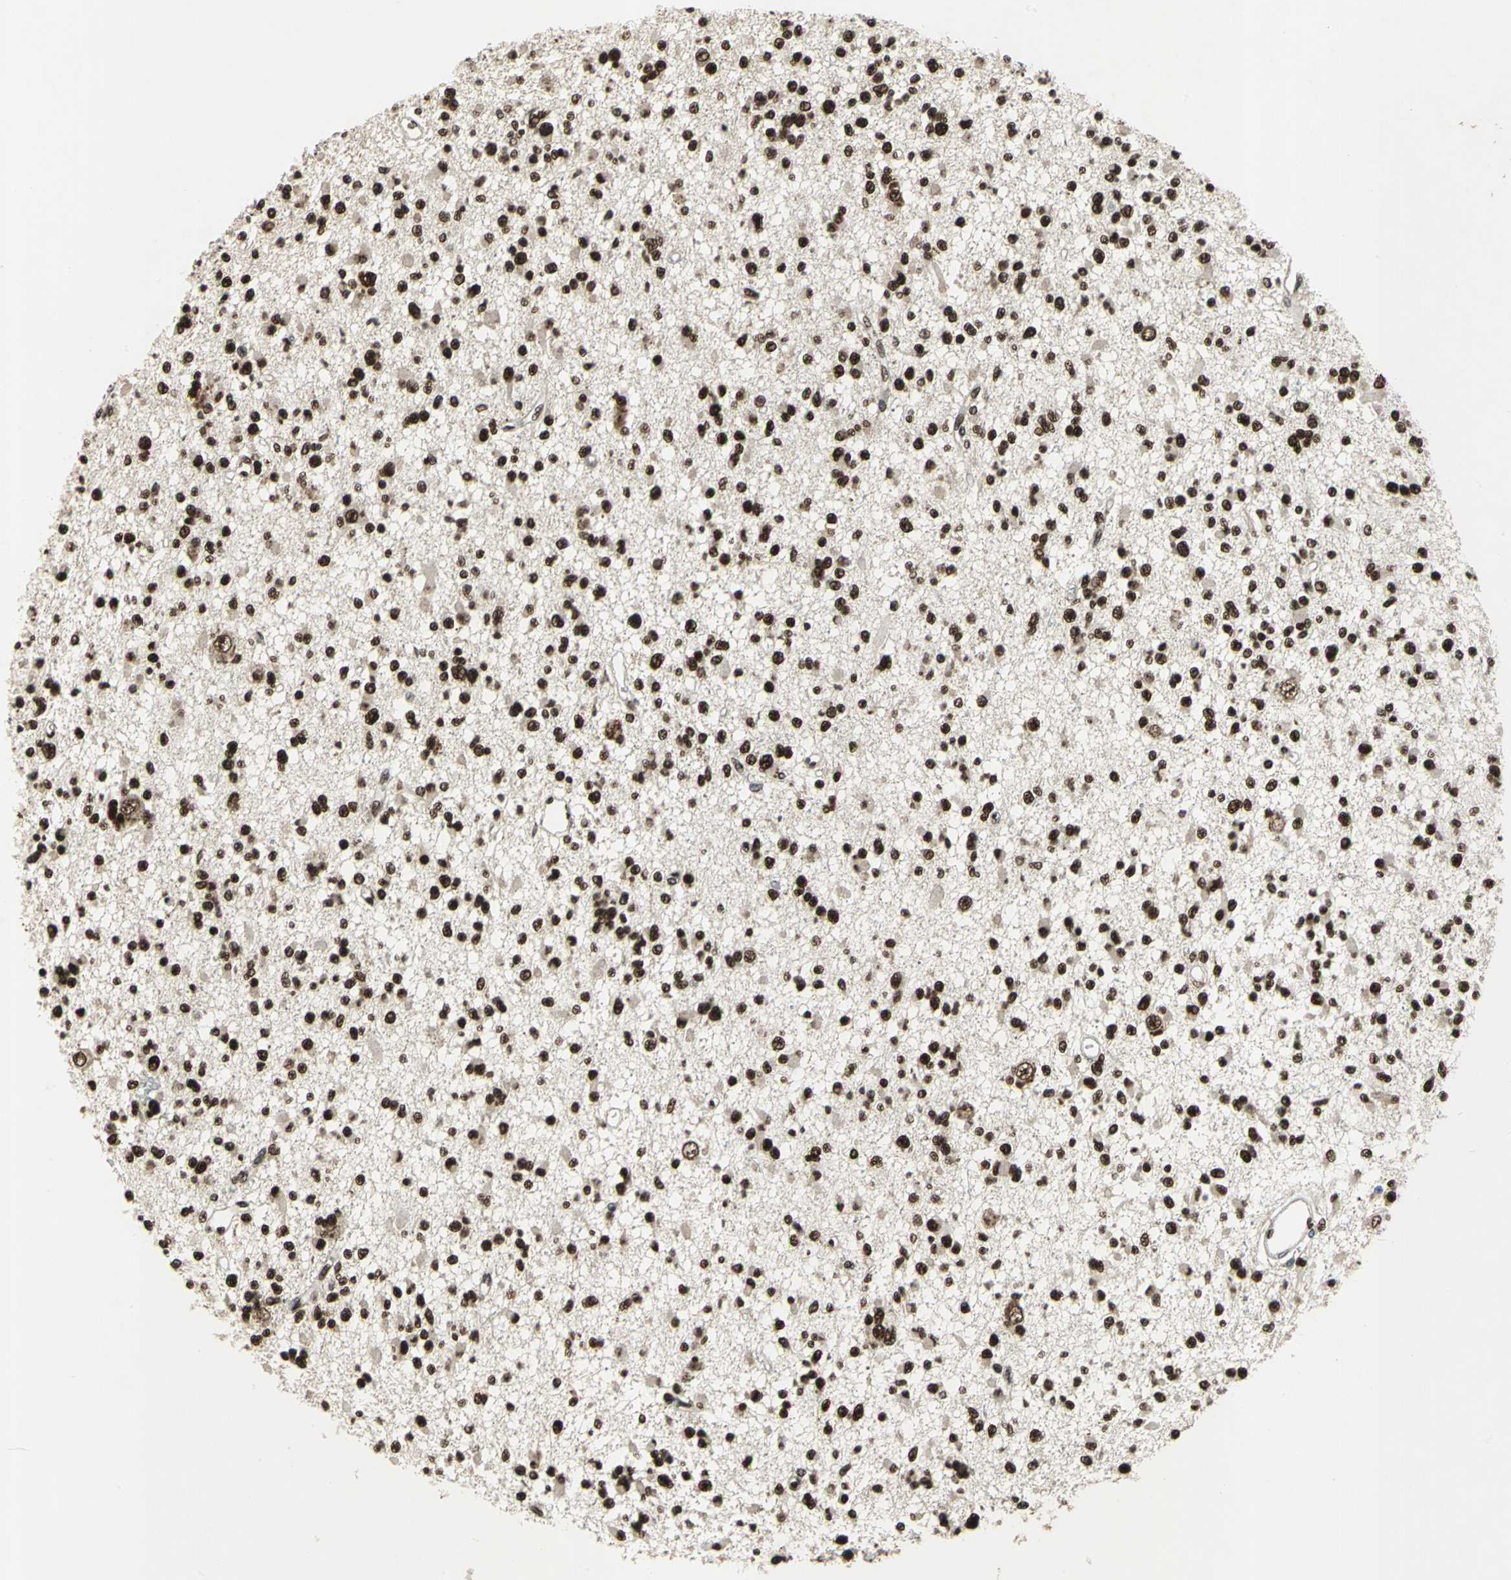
{"staining": {"intensity": "strong", "quantity": ">75%", "location": "nuclear"}, "tissue": "glioma", "cell_type": "Tumor cells", "image_type": "cancer", "snomed": [{"axis": "morphology", "description": "Glioma, malignant, Low grade"}, {"axis": "topography", "description": "Brain"}], "caption": "Immunohistochemical staining of human glioma displays high levels of strong nuclear protein staining in approximately >75% of tumor cells.", "gene": "MTA2", "patient": {"sex": "female", "age": 22}}